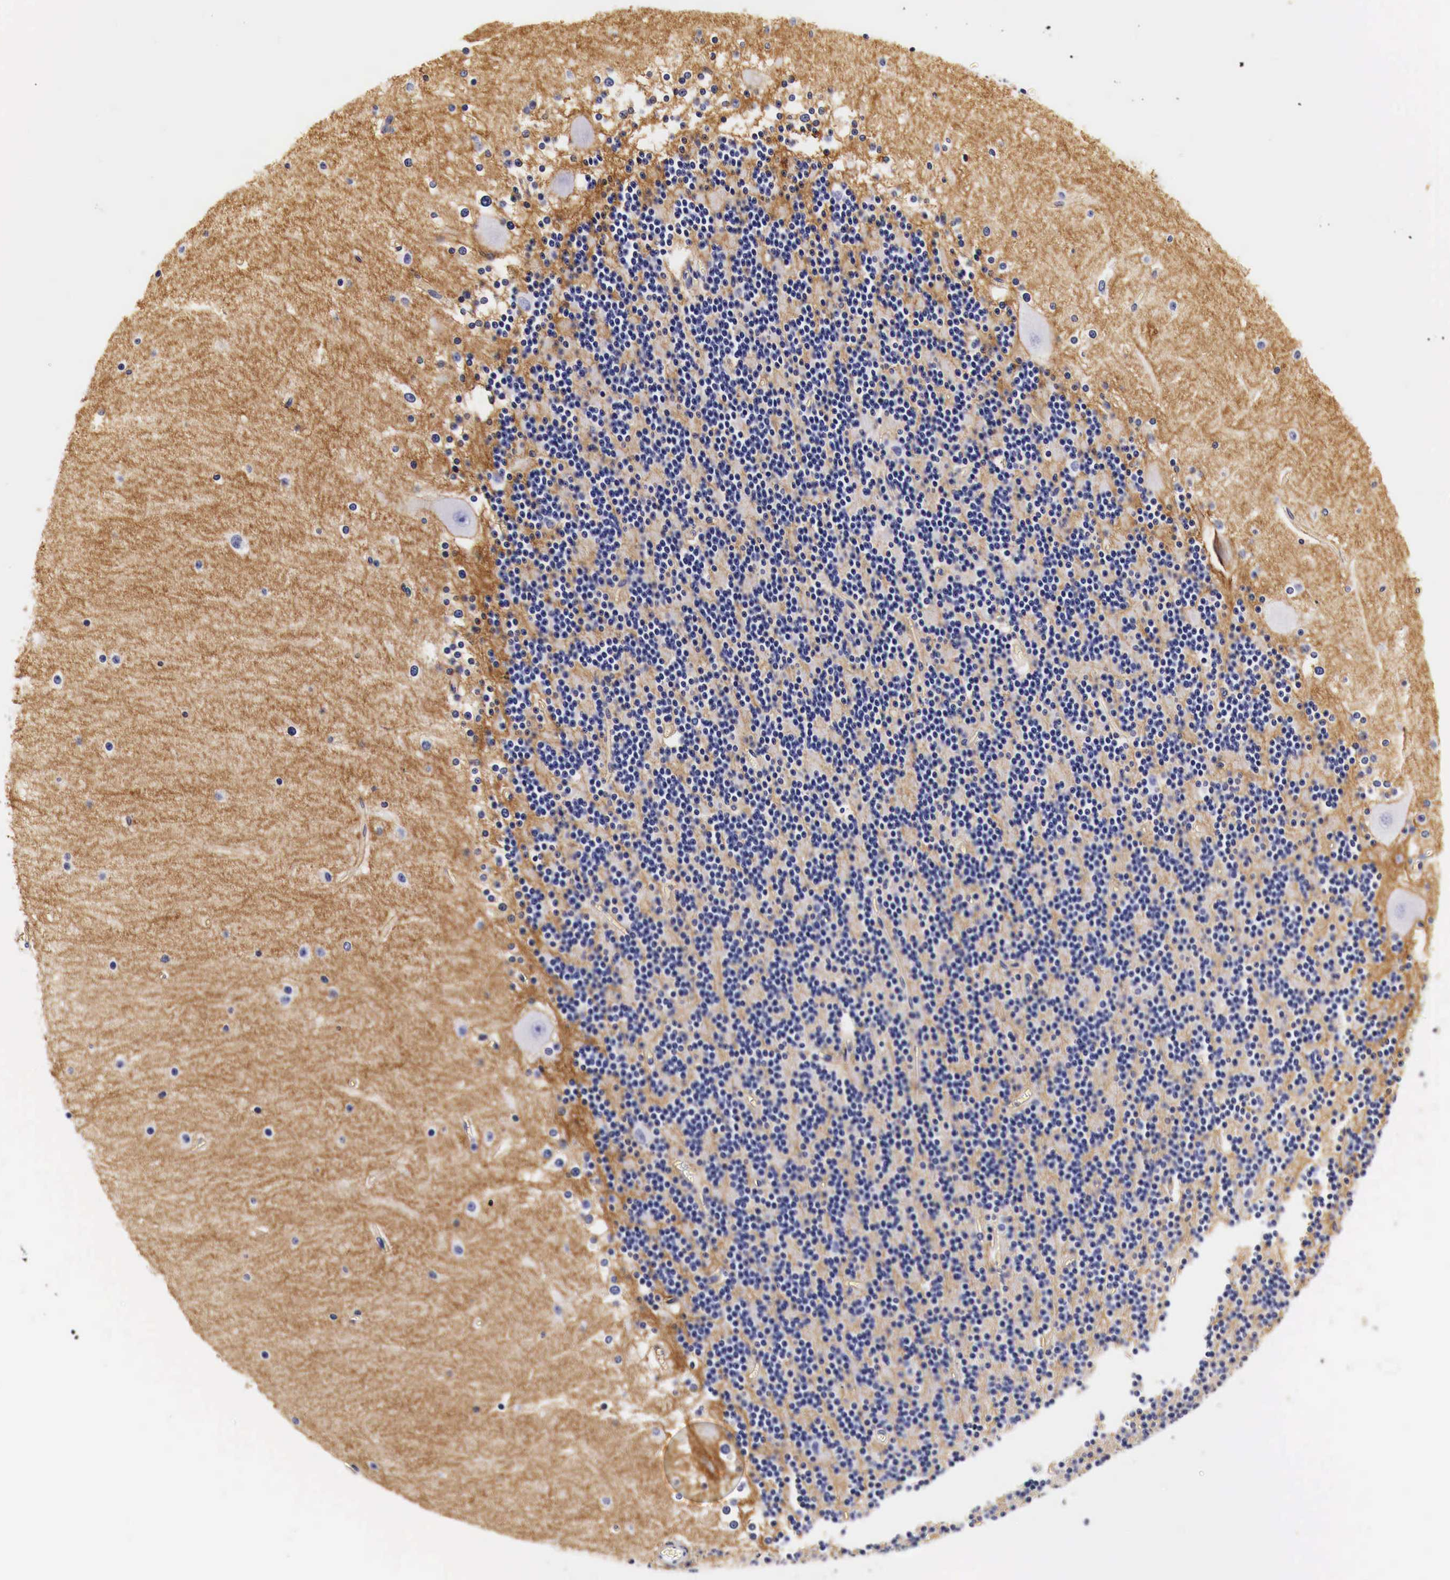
{"staining": {"intensity": "negative", "quantity": "none", "location": "none"}, "tissue": "cerebellum", "cell_type": "Cells in granular layer", "image_type": "normal", "snomed": [{"axis": "morphology", "description": "Normal tissue, NOS"}, {"axis": "topography", "description": "Cerebellum"}], "caption": "Immunohistochemistry (IHC) photomicrograph of unremarkable cerebellum: cerebellum stained with DAB displays no significant protein positivity in cells in granular layer. The staining is performed using DAB (3,3'-diaminobenzidine) brown chromogen with nuclei counter-stained in using hematoxylin.", "gene": "EGFR", "patient": {"sex": "female", "age": 19}}